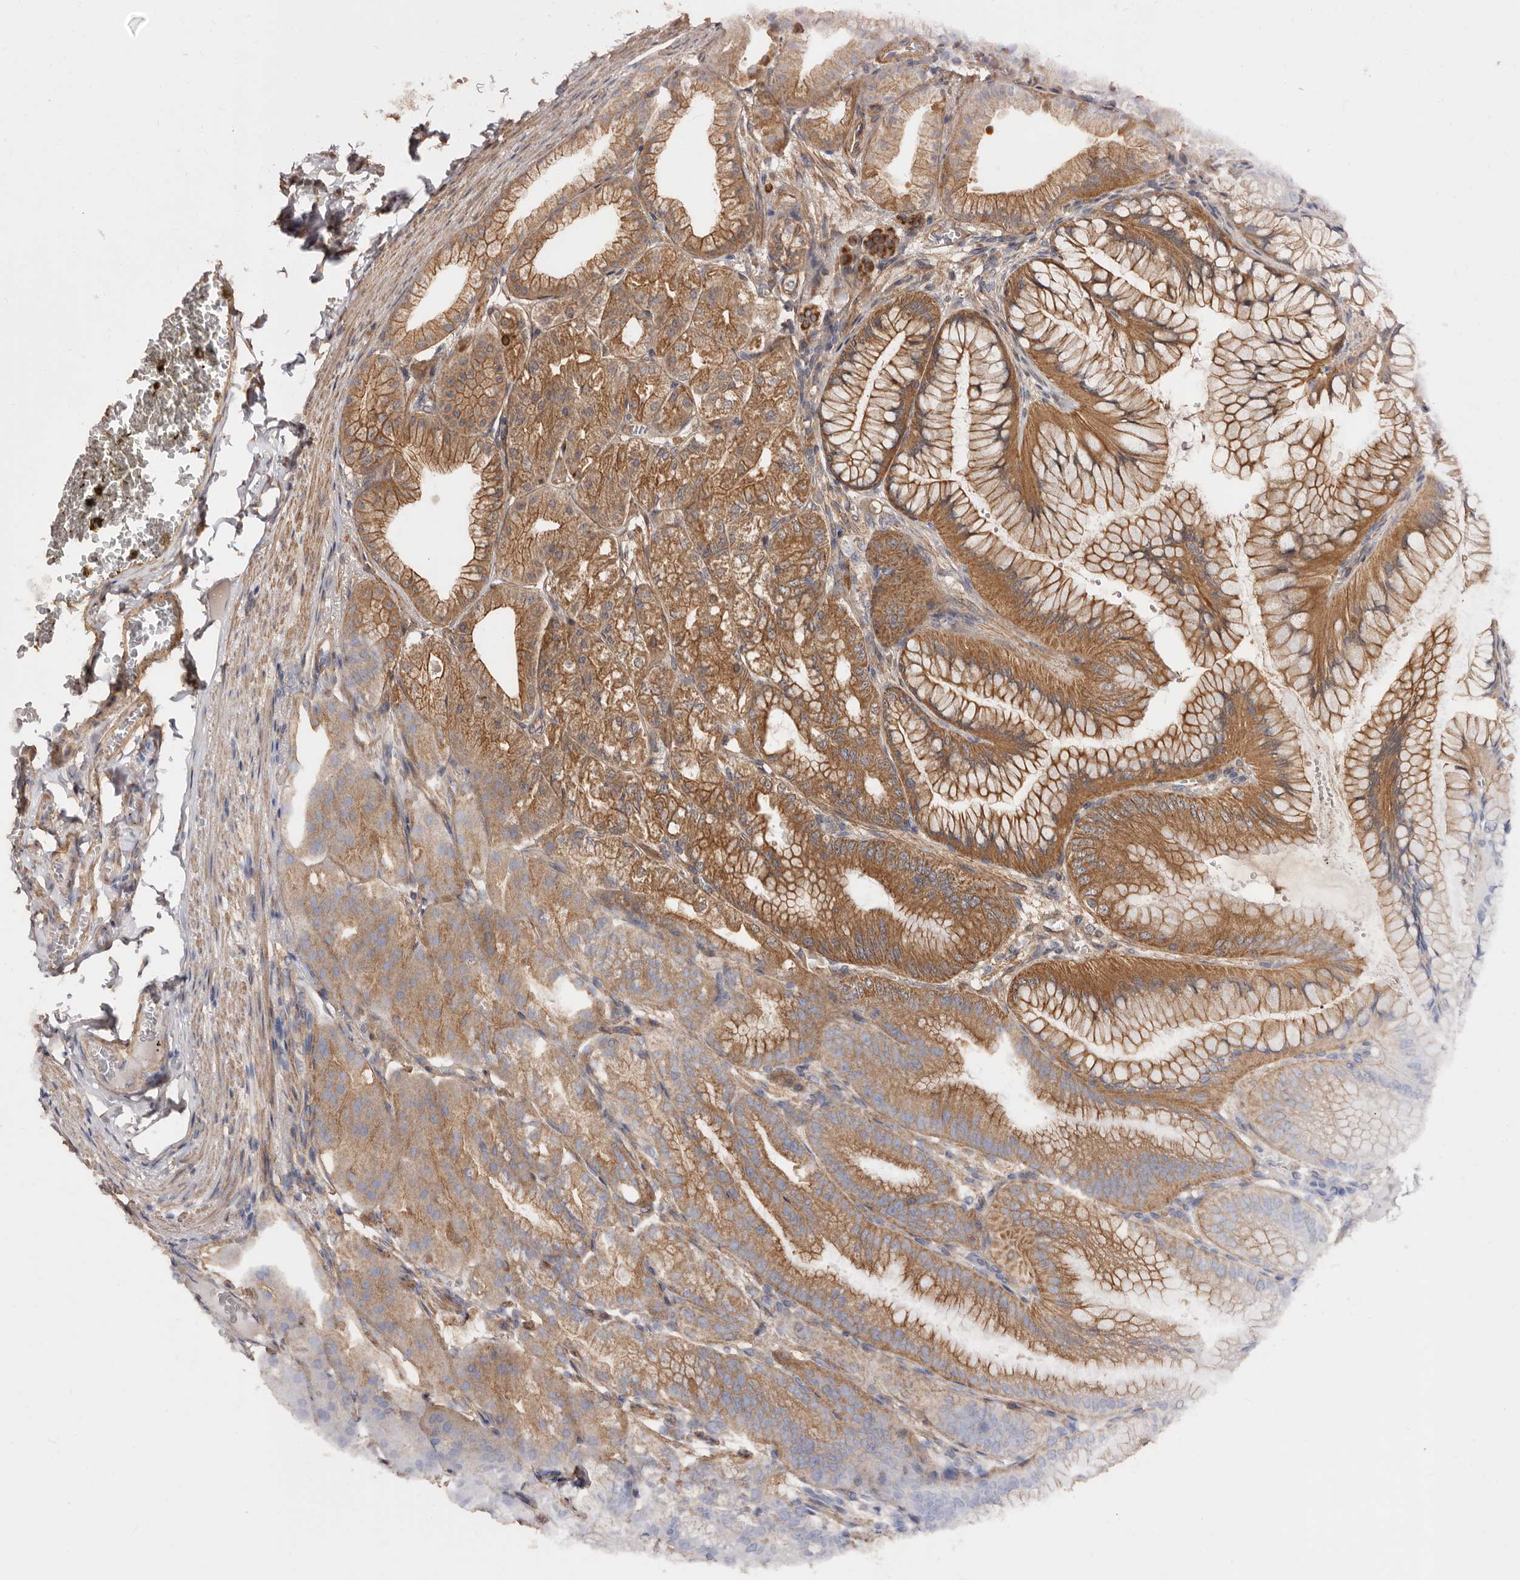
{"staining": {"intensity": "moderate", "quantity": ">75%", "location": "cytoplasmic/membranous"}, "tissue": "stomach", "cell_type": "Glandular cells", "image_type": "normal", "snomed": [{"axis": "morphology", "description": "Normal tissue, NOS"}, {"axis": "topography", "description": "Stomach, lower"}], "caption": "Stomach stained with IHC shows moderate cytoplasmic/membranous positivity in about >75% of glandular cells. The staining is performed using DAB brown chromogen to label protein expression. The nuclei are counter-stained blue using hematoxylin.", "gene": "COQ8B", "patient": {"sex": "male", "age": 71}}